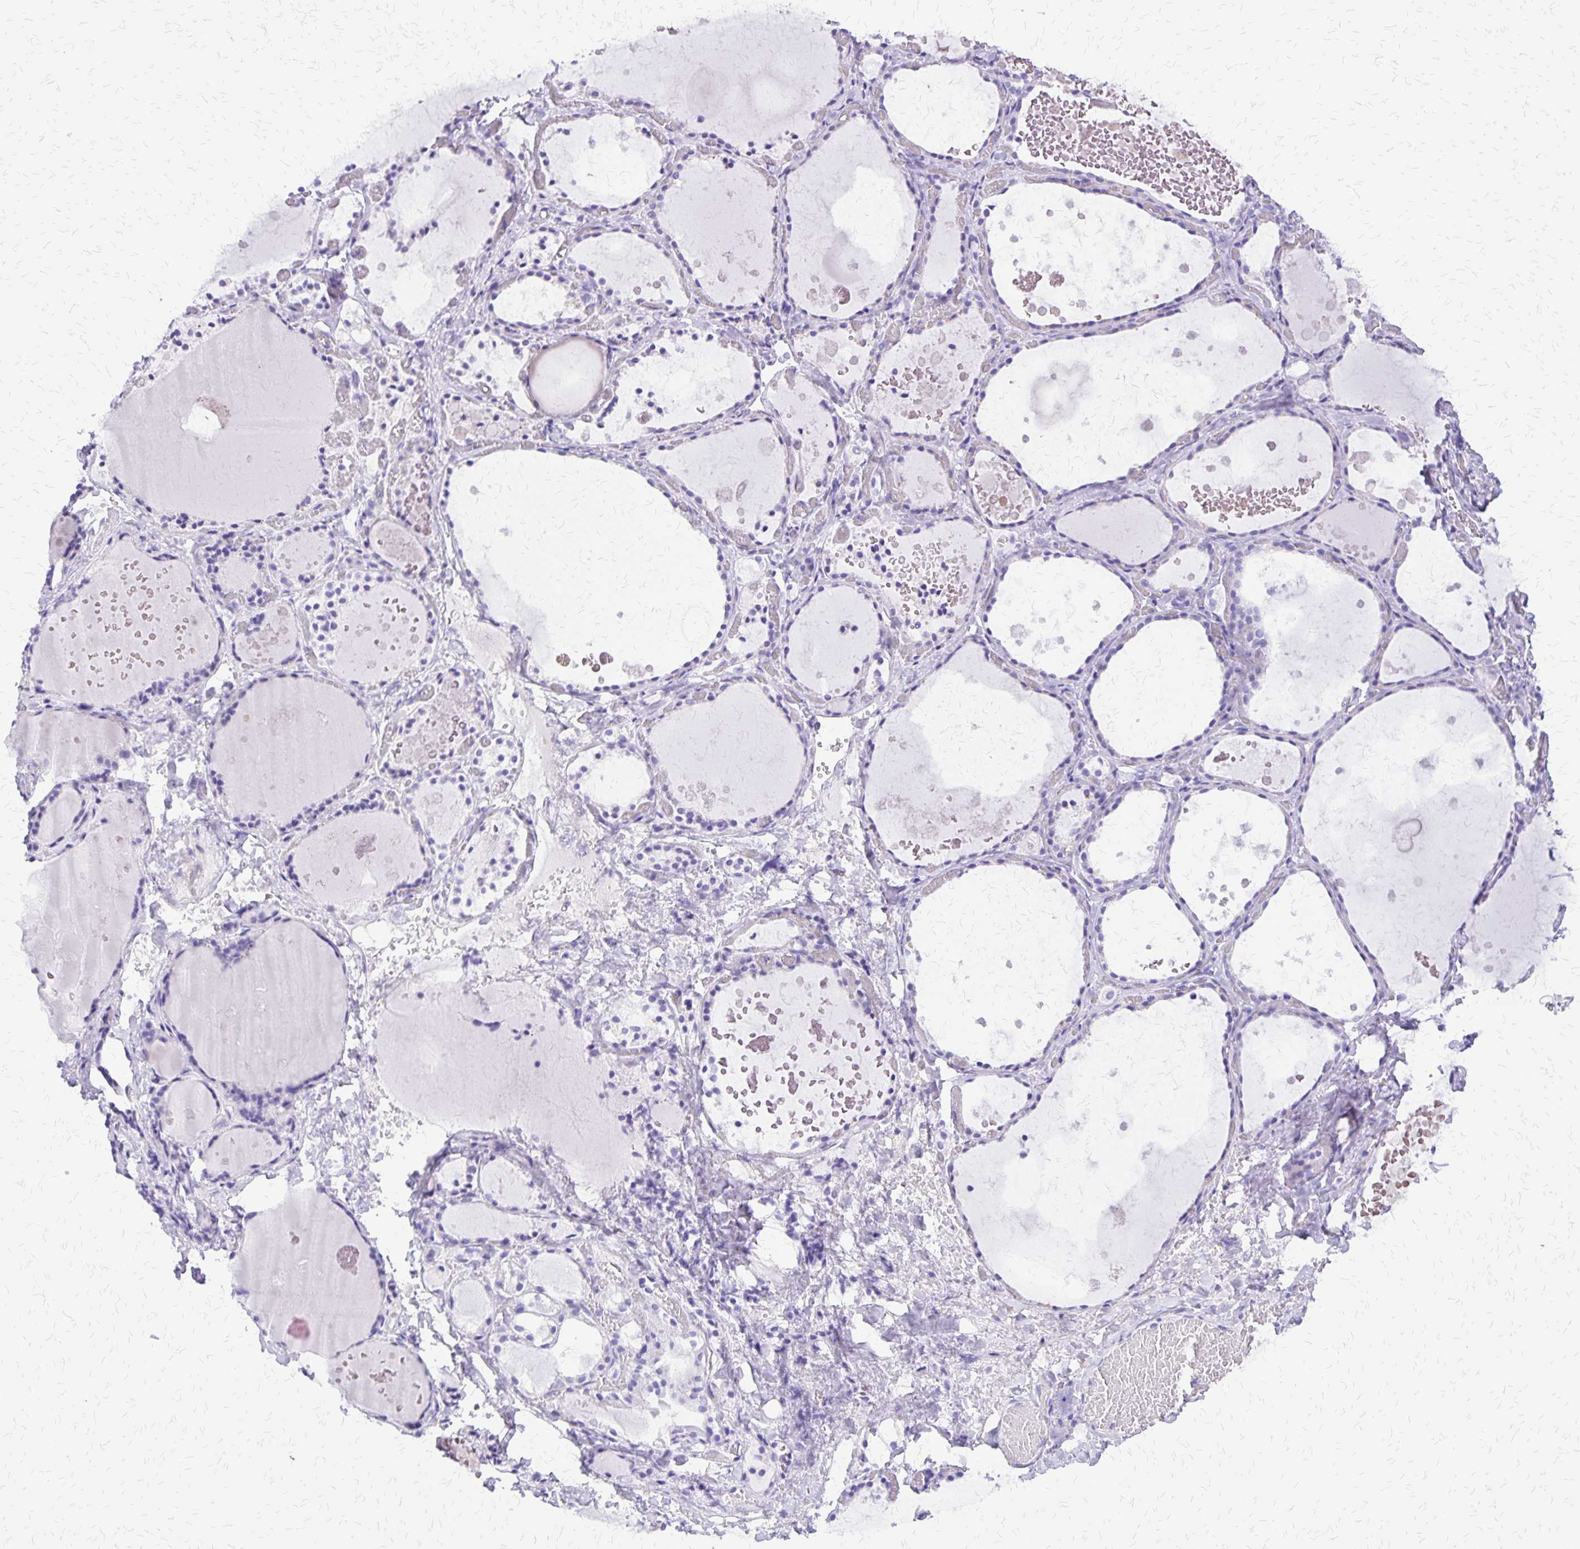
{"staining": {"intensity": "negative", "quantity": "none", "location": "none"}, "tissue": "thyroid gland", "cell_type": "Glandular cells", "image_type": "normal", "snomed": [{"axis": "morphology", "description": "Normal tissue, NOS"}, {"axis": "topography", "description": "Thyroid gland"}], "caption": "The photomicrograph reveals no significant positivity in glandular cells of thyroid gland. (Brightfield microscopy of DAB (3,3'-diaminobenzidine) immunohistochemistry at high magnification).", "gene": "SLC13A2", "patient": {"sex": "female", "age": 56}}